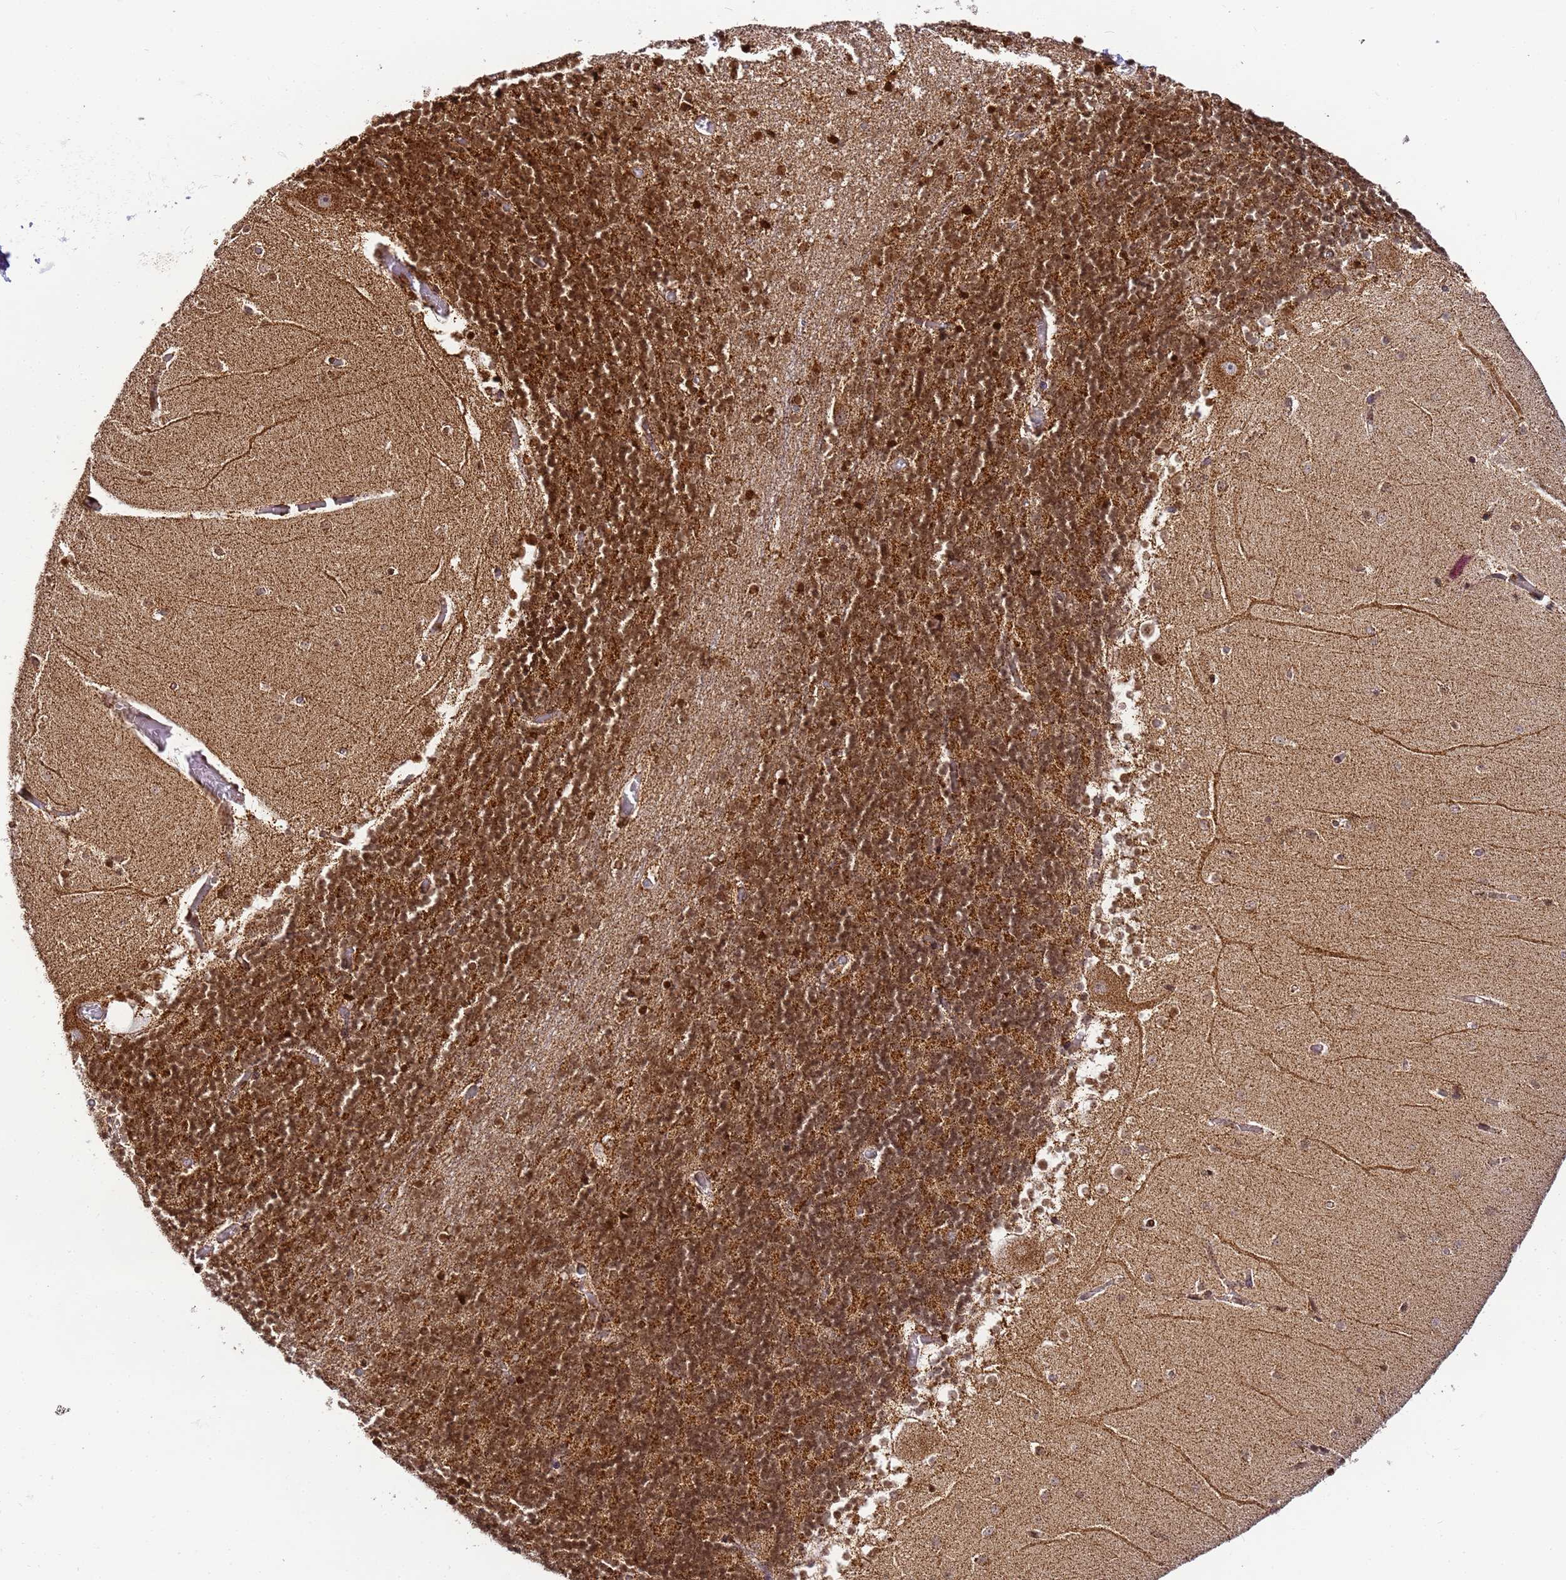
{"staining": {"intensity": "strong", "quantity": ">75%", "location": "nuclear"}, "tissue": "cerebellum", "cell_type": "Cells in granular layer", "image_type": "normal", "snomed": [{"axis": "morphology", "description": "Normal tissue, NOS"}, {"axis": "topography", "description": "Cerebellum"}], "caption": "Cerebellum stained with IHC exhibits strong nuclear staining in approximately >75% of cells in granular layer. (DAB (3,3'-diaminobenzidine) IHC, brown staining for protein, blue staining for nuclei).", "gene": "HSPE1", "patient": {"sex": "female", "age": 28}}